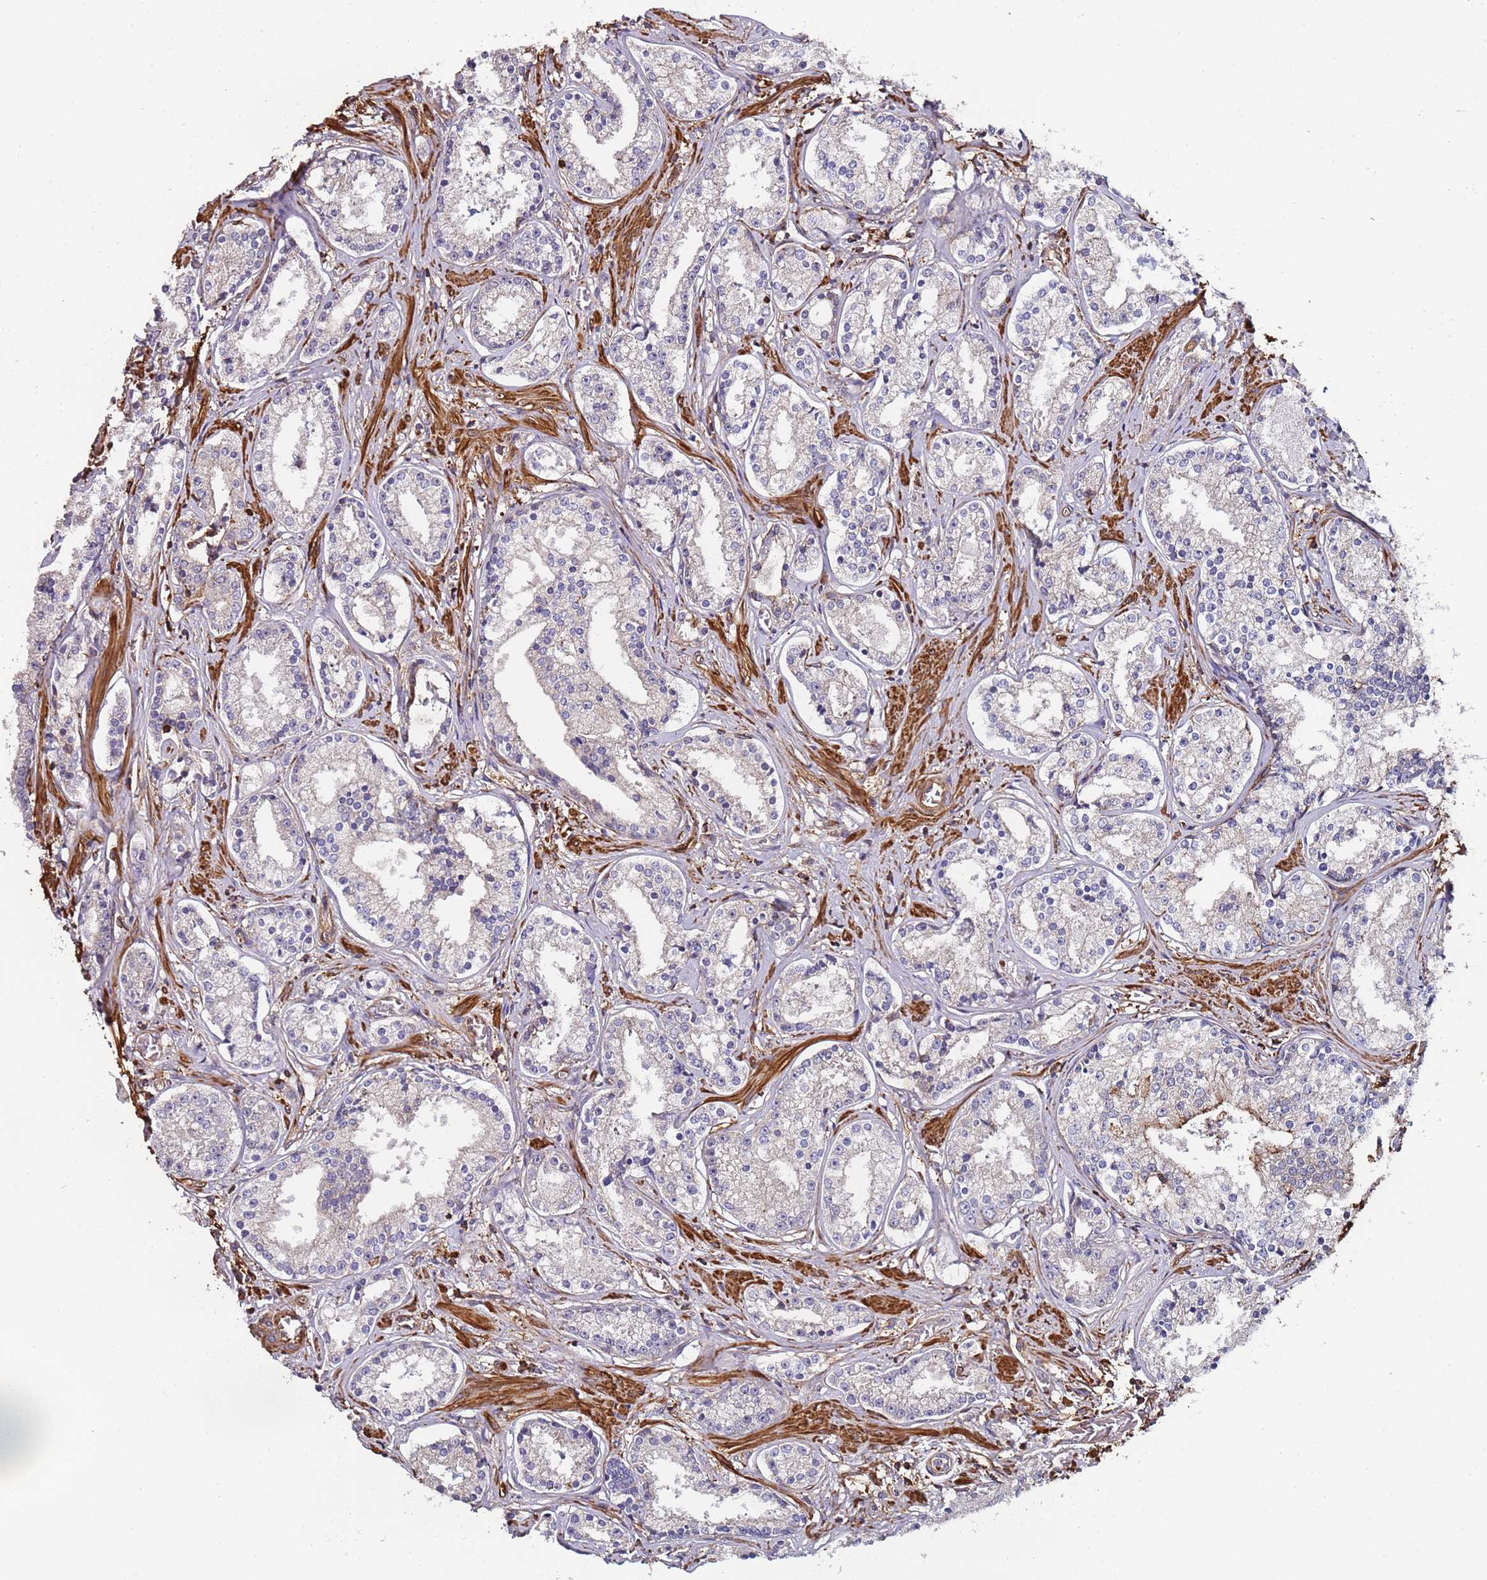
{"staining": {"intensity": "weak", "quantity": "<25%", "location": "cytoplasmic/membranous"}, "tissue": "prostate cancer", "cell_type": "Tumor cells", "image_type": "cancer", "snomed": [{"axis": "morphology", "description": "Adenocarcinoma, High grade"}, {"axis": "topography", "description": "Prostate"}], "caption": "This is an immunohistochemistry histopathology image of prostate adenocarcinoma (high-grade). There is no expression in tumor cells.", "gene": "CYP2U1", "patient": {"sex": "male", "age": 58}}